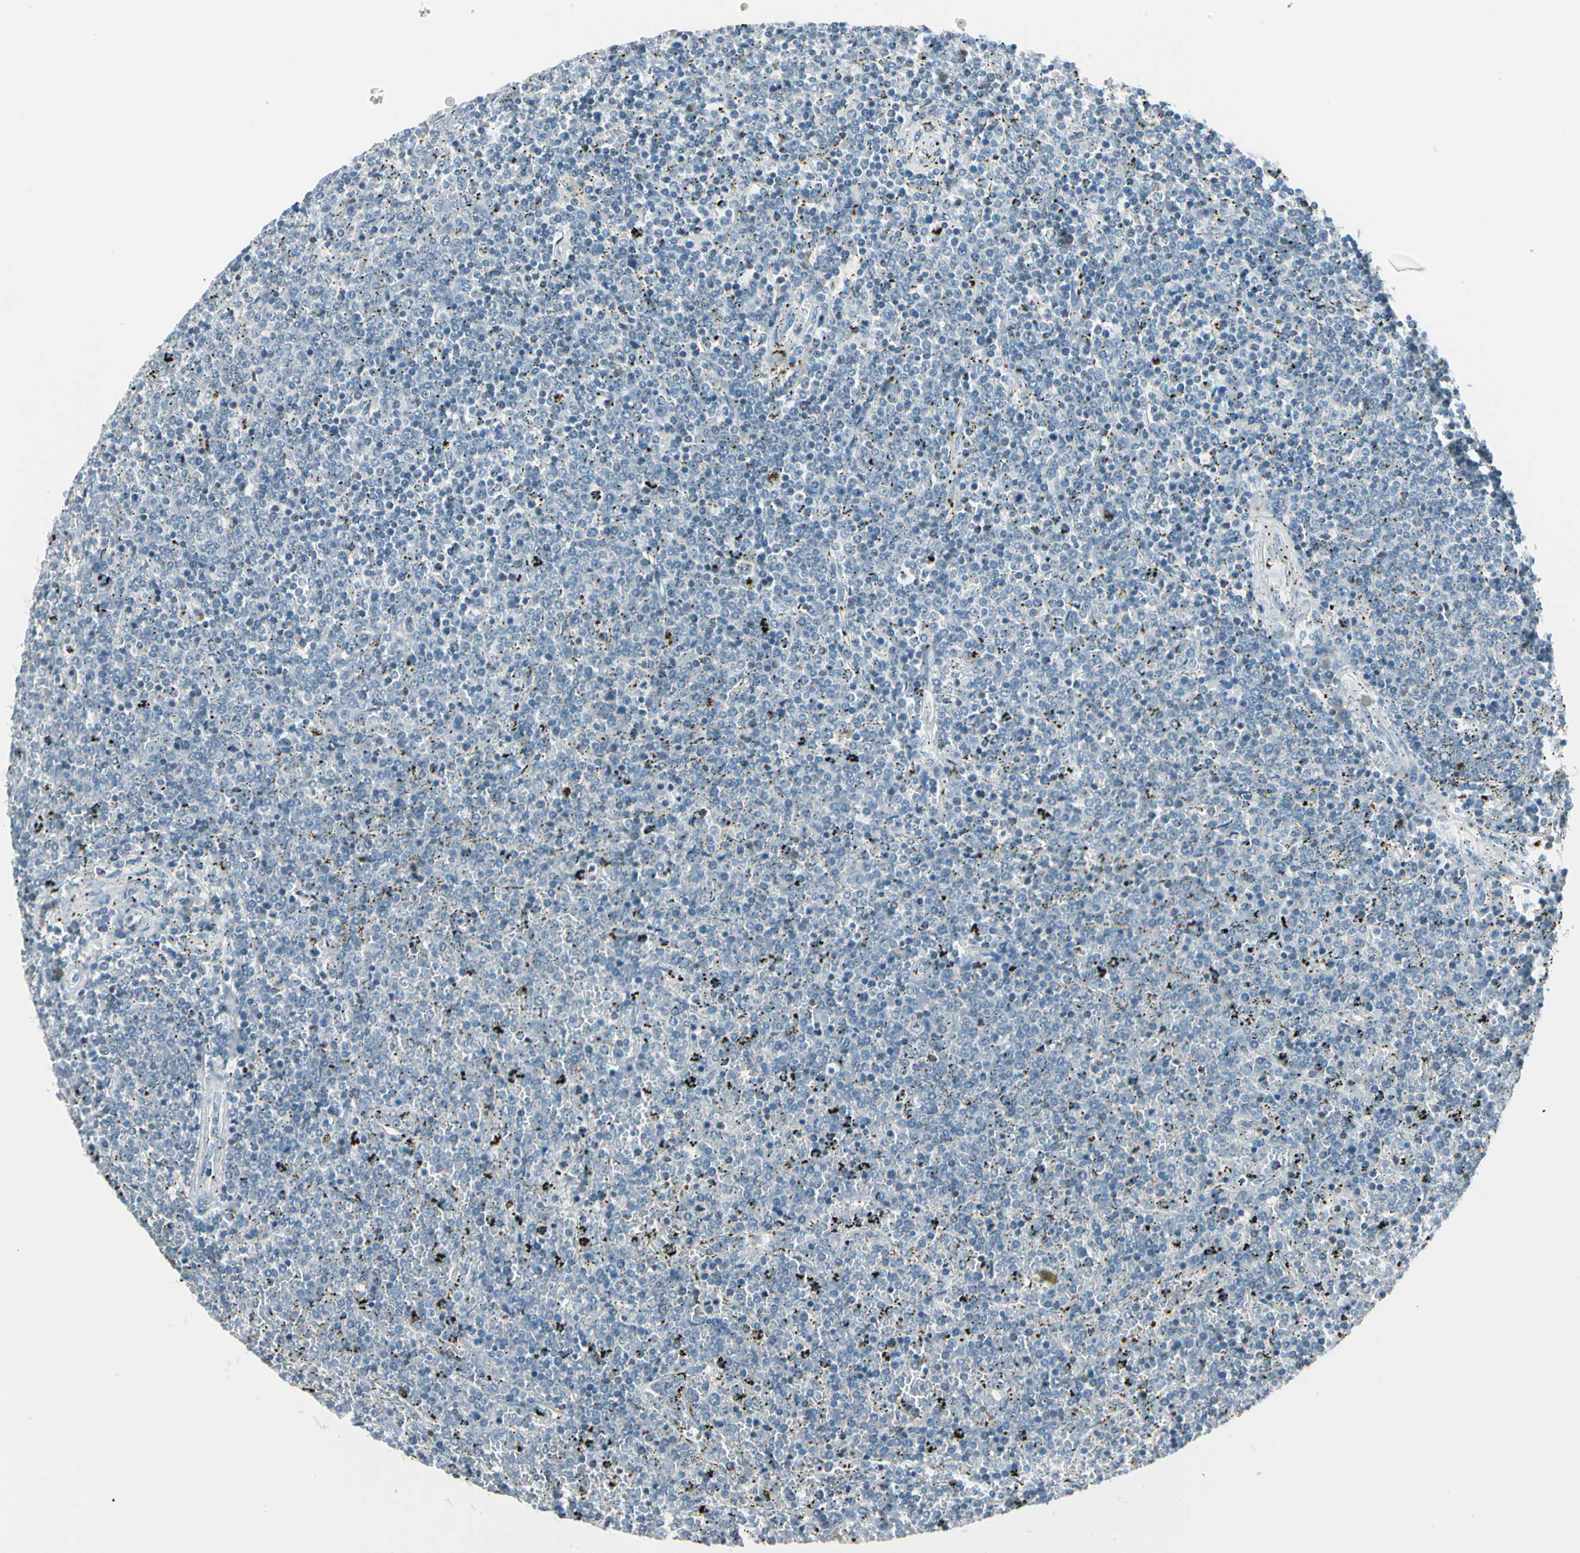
{"staining": {"intensity": "negative", "quantity": "none", "location": "none"}, "tissue": "lymphoma", "cell_type": "Tumor cells", "image_type": "cancer", "snomed": [{"axis": "morphology", "description": "Malignant lymphoma, non-Hodgkin's type, Low grade"}, {"axis": "topography", "description": "Spleen"}], "caption": "Malignant lymphoma, non-Hodgkin's type (low-grade) was stained to show a protein in brown. There is no significant expression in tumor cells.", "gene": "ZSCAN1", "patient": {"sex": "female", "age": 77}}